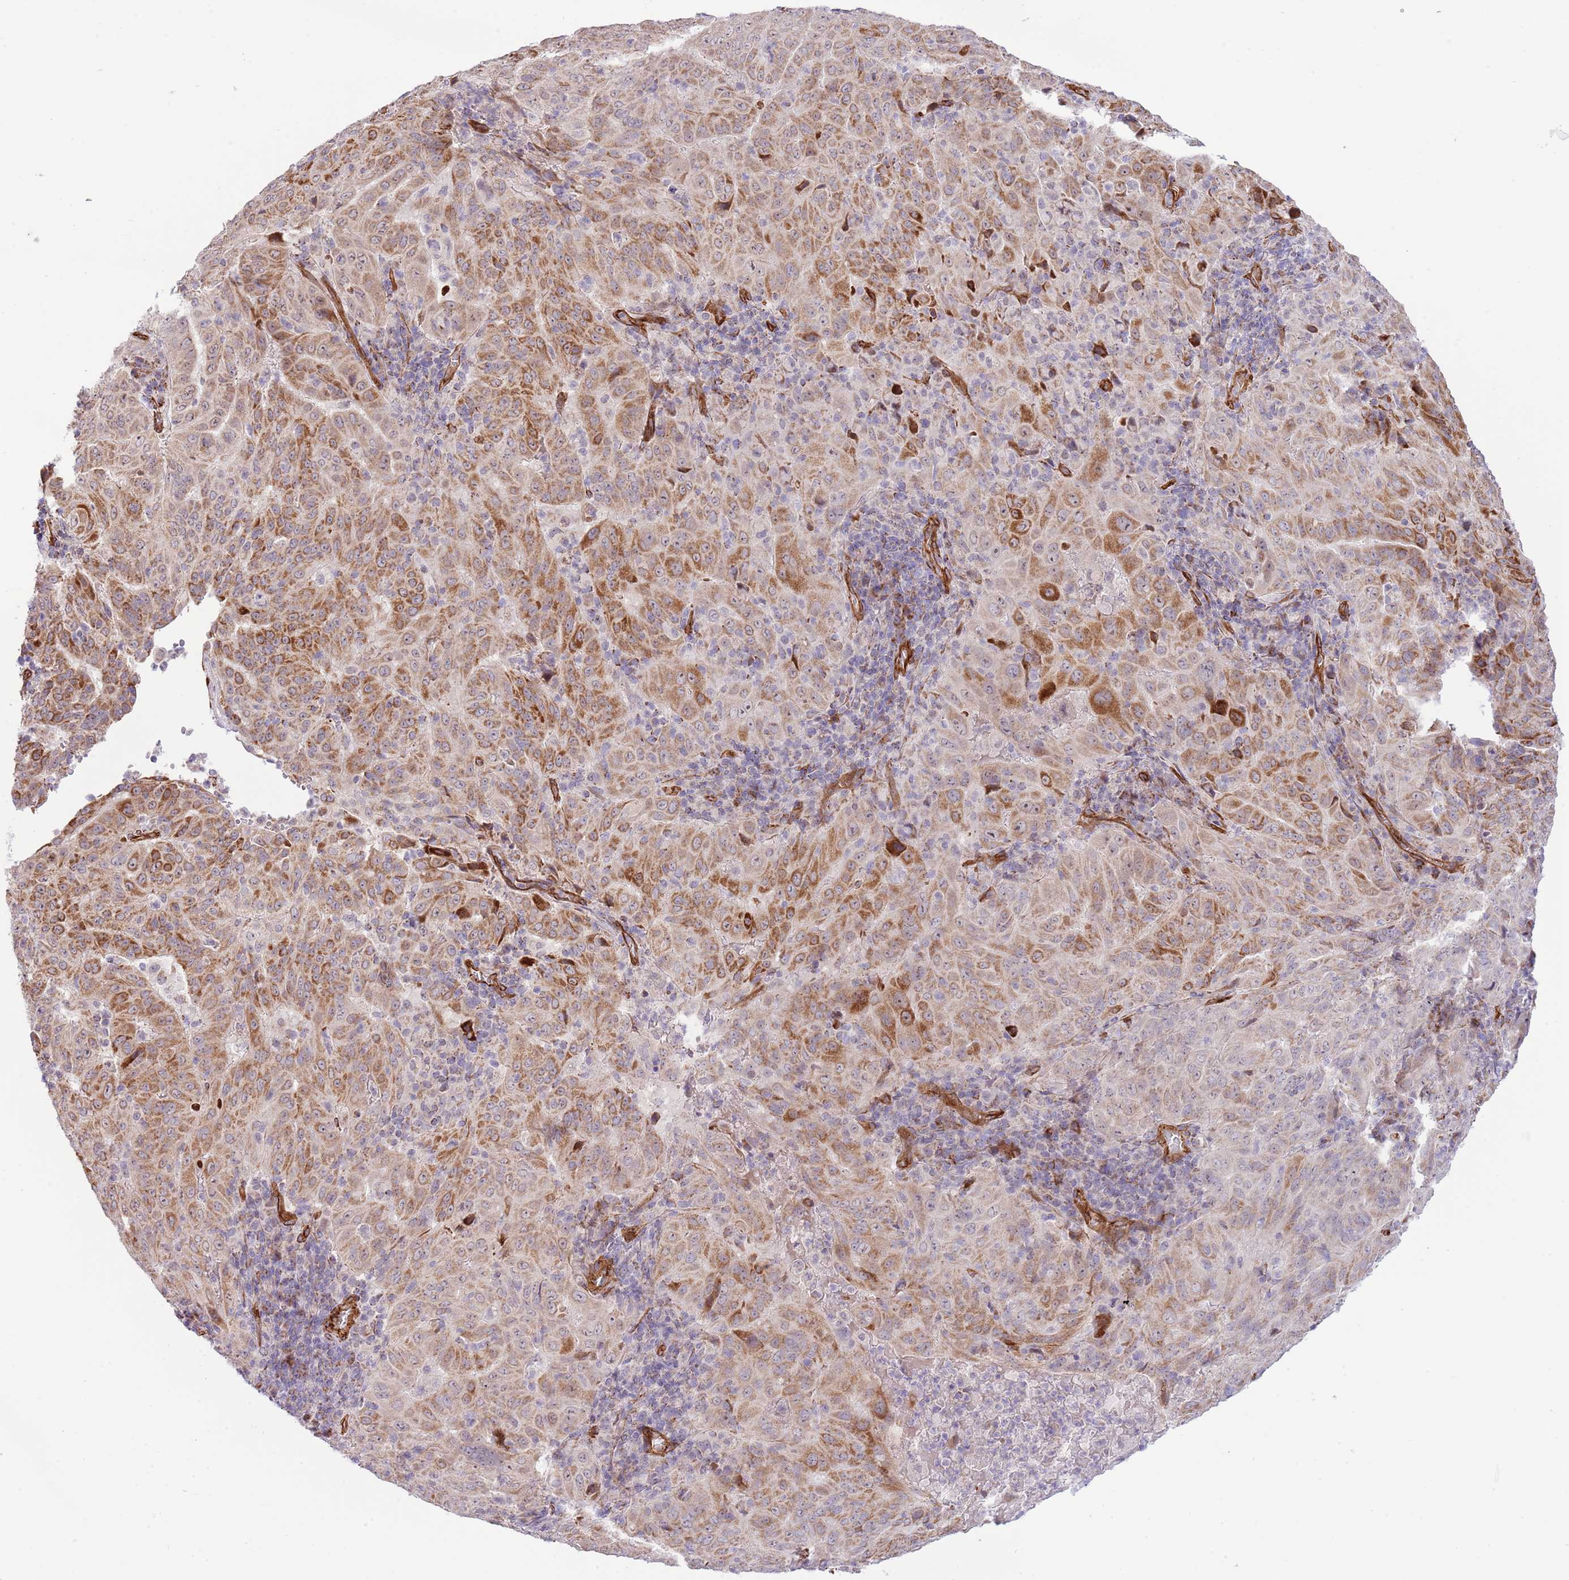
{"staining": {"intensity": "moderate", "quantity": ">75%", "location": "cytoplasmic/membranous"}, "tissue": "pancreatic cancer", "cell_type": "Tumor cells", "image_type": "cancer", "snomed": [{"axis": "morphology", "description": "Adenocarcinoma, NOS"}, {"axis": "topography", "description": "Pancreas"}], "caption": "IHC (DAB (3,3'-diaminobenzidine)) staining of human adenocarcinoma (pancreatic) displays moderate cytoplasmic/membranous protein expression in approximately >75% of tumor cells.", "gene": "NEK3", "patient": {"sex": "male", "age": 63}}